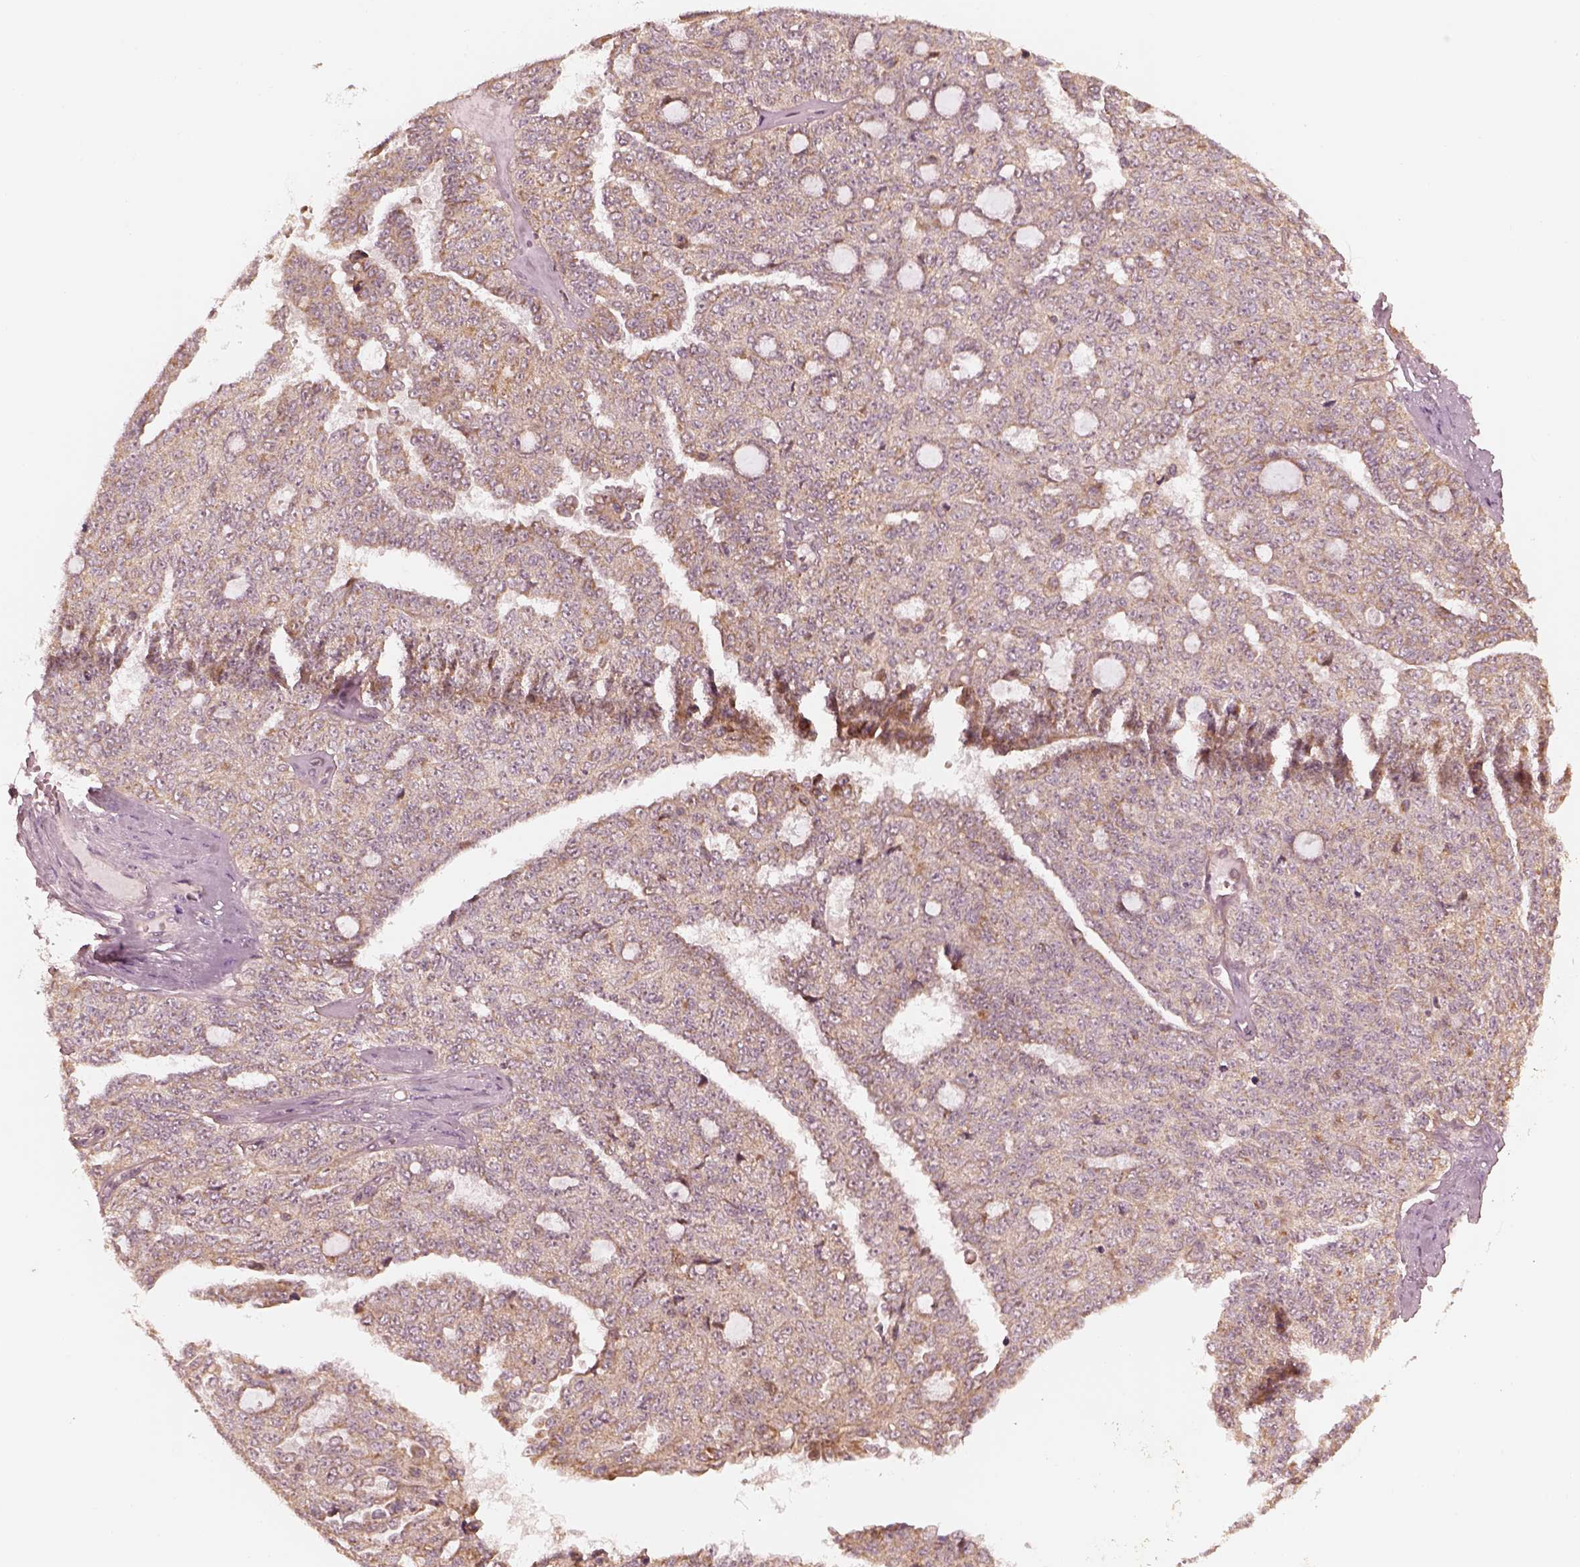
{"staining": {"intensity": "weak", "quantity": "25%-75%", "location": "cytoplasmic/membranous"}, "tissue": "ovarian cancer", "cell_type": "Tumor cells", "image_type": "cancer", "snomed": [{"axis": "morphology", "description": "Cystadenocarcinoma, serous, NOS"}, {"axis": "topography", "description": "Ovary"}], "caption": "IHC of human ovarian serous cystadenocarcinoma shows low levels of weak cytoplasmic/membranous positivity in about 25%-75% of tumor cells.", "gene": "SLC25A46", "patient": {"sex": "female", "age": 71}}